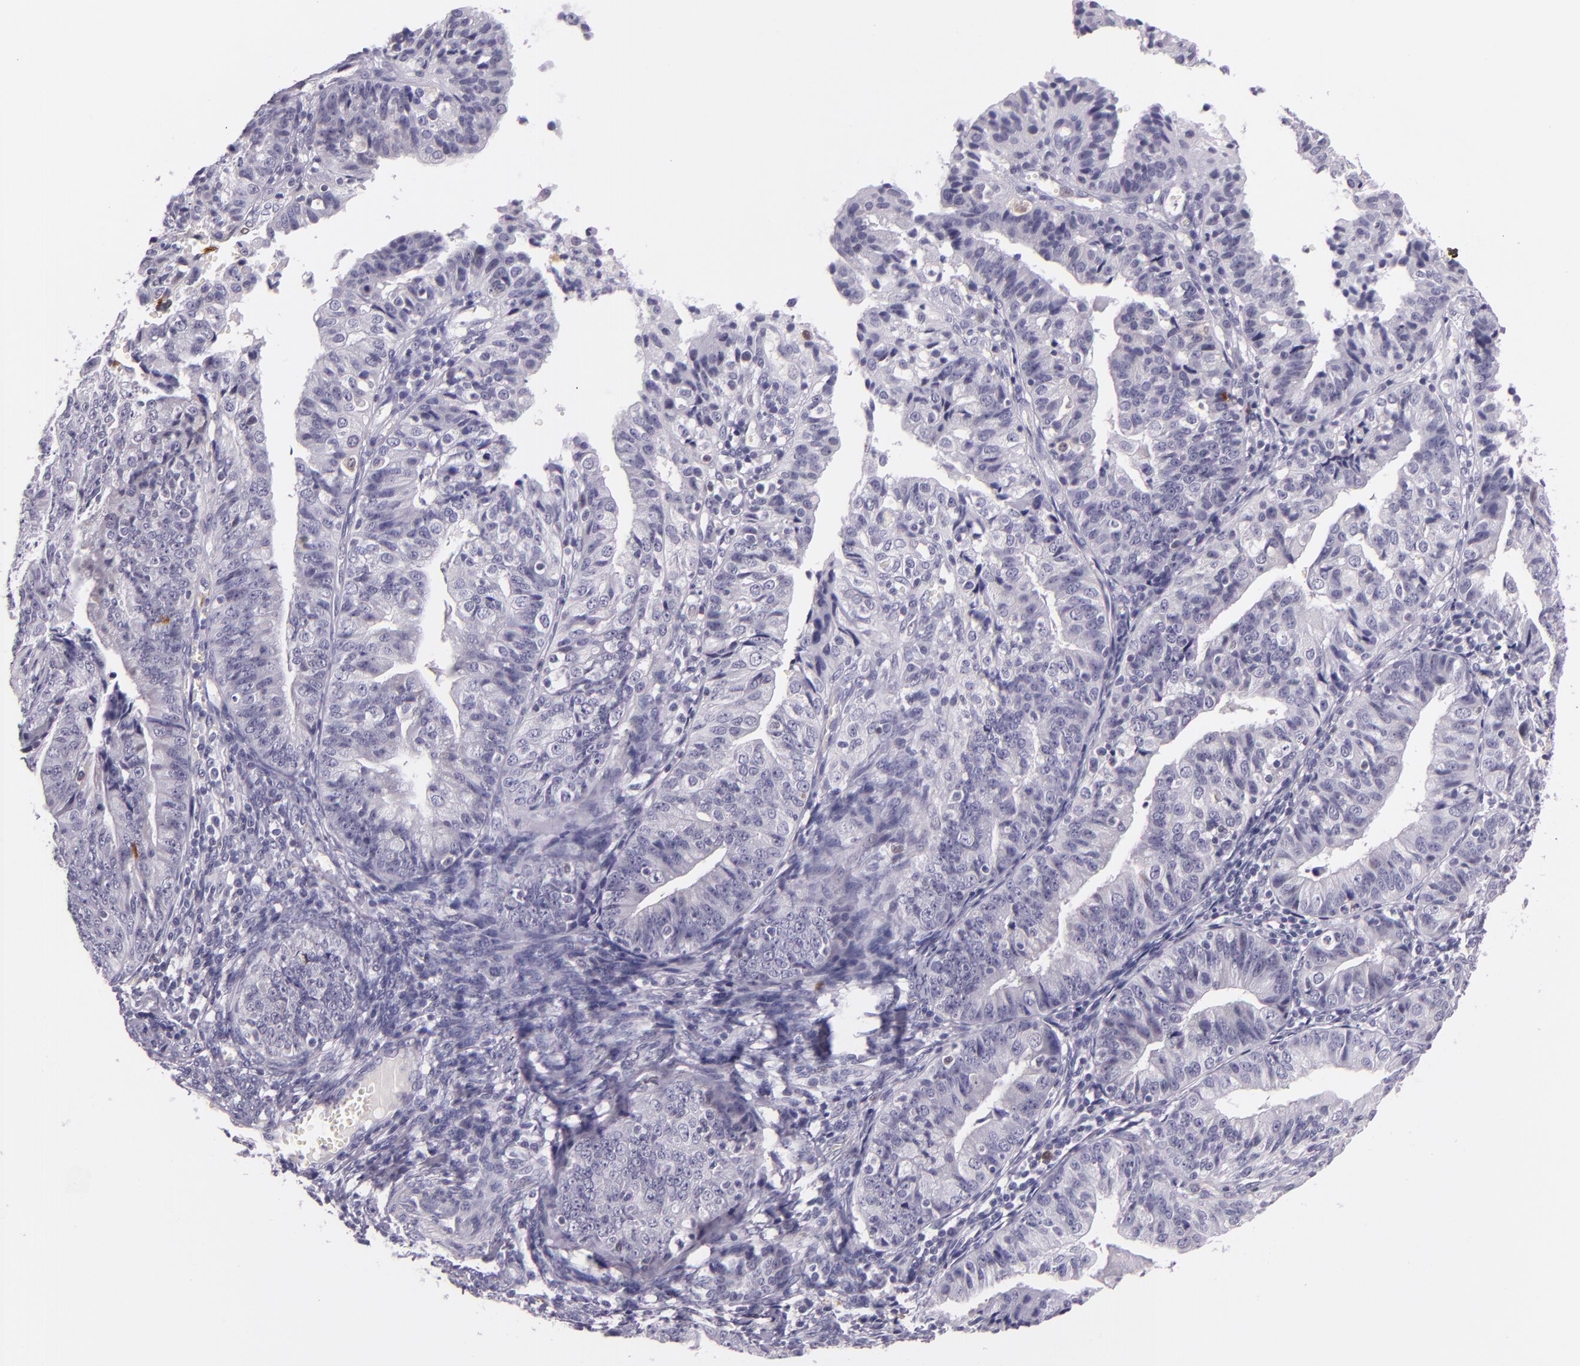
{"staining": {"intensity": "negative", "quantity": "none", "location": "none"}, "tissue": "endometrial cancer", "cell_type": "Tumor cells", "image_type": "cancer", "snomed": [{"axis": "morphology", "description": "Adenocarcinoma, NOS"}, {"axis": "topography", "description": "Endometrium"}], "caption": "High magnification brightfield microscopy of endometrial adenocarcinoma stained with DAB (3,3'-diaminobenzidine) (brown) and counterstained with hematoxylin (blue): tumor cells show no significant expression. (DAB (3,3'-diaminobenzidine) IHC with hematoxylin counter stain).", "gene": "MT1A", "patient": {"sex": "female", "age": 56}}